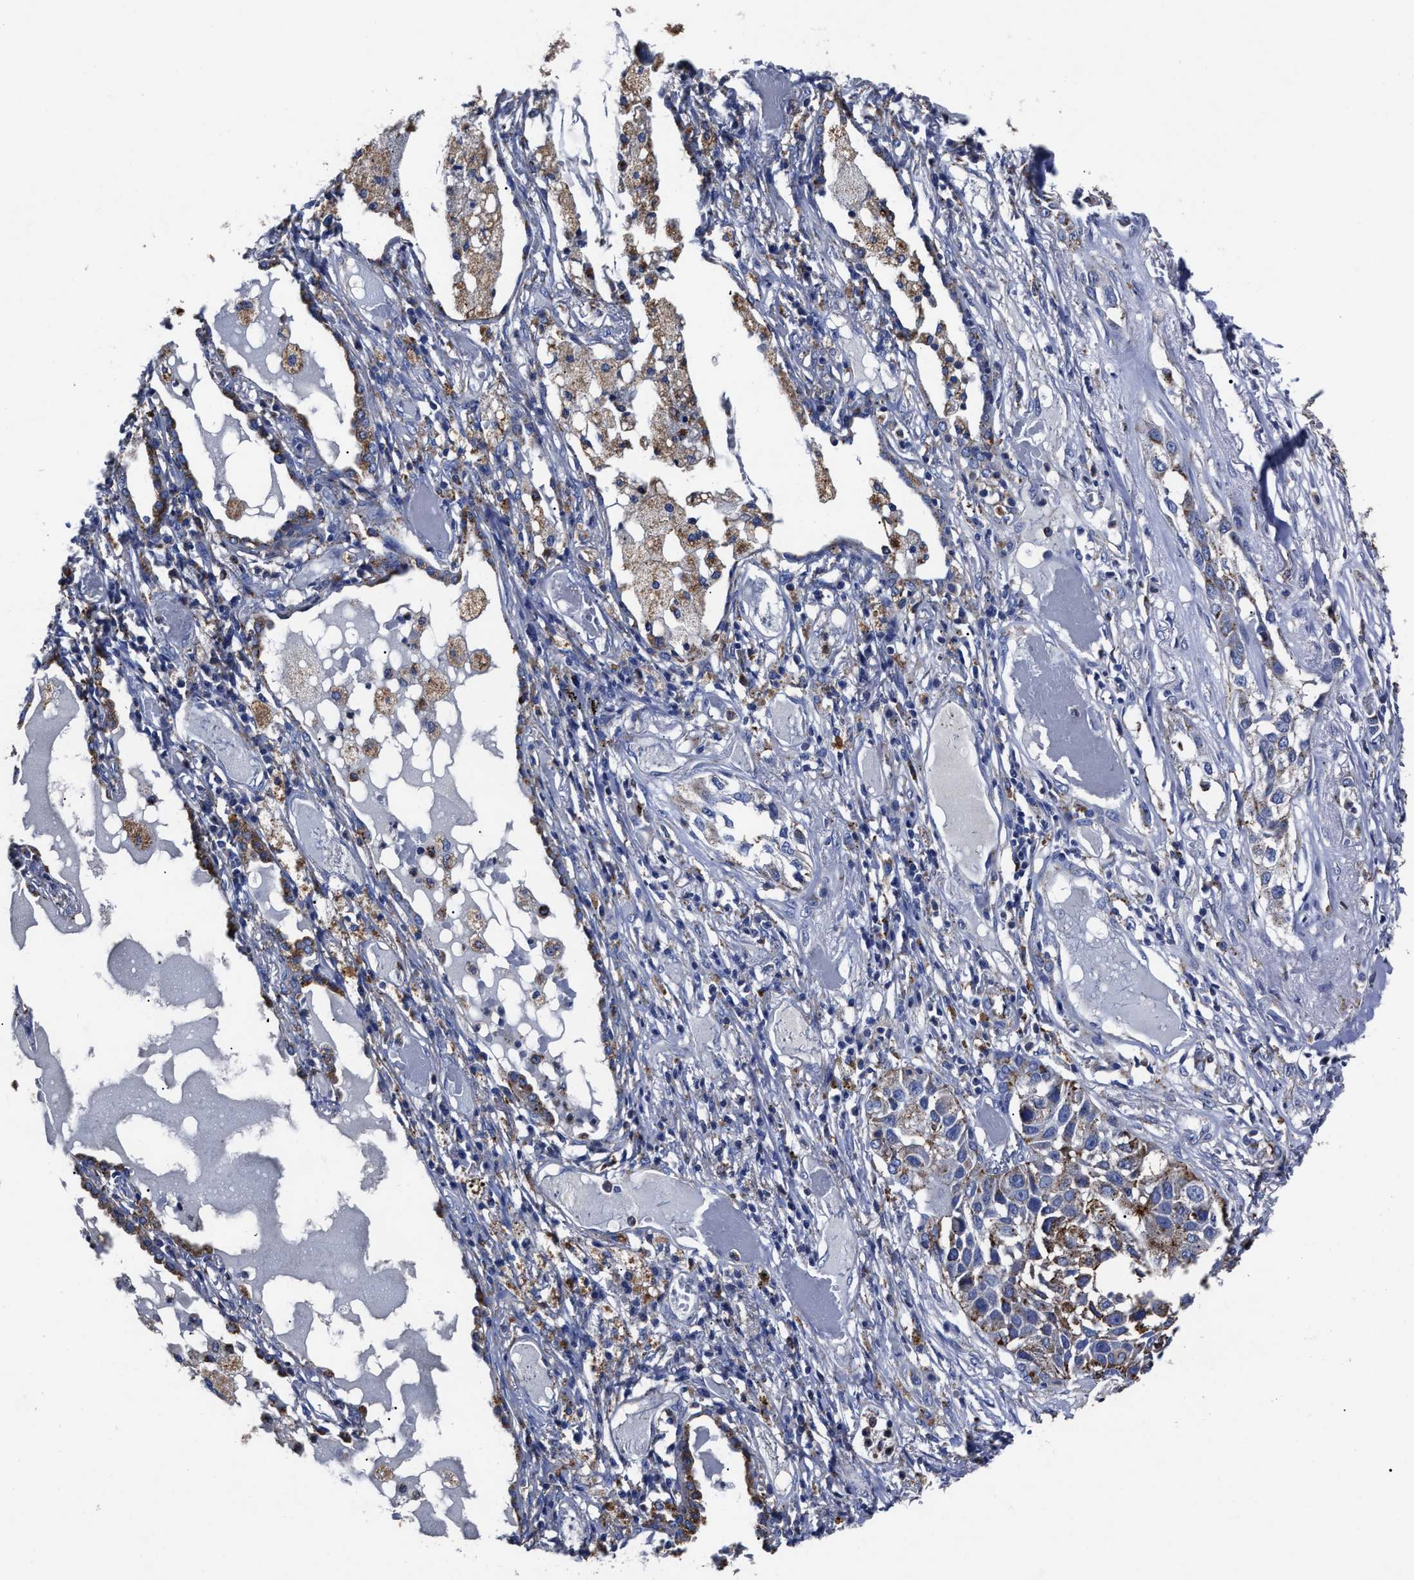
{"staining": {"intensity": "moderate", "quantity": "<25%", "location": "cytoplasmic/membranous"}, "tissue": "lung cancer", "cell_type": "Tumor cells", "image_type": "cancer", "snomed": [{"axis": "morphology", "description": "Squamous cell carcinoma, NOS"}, {"axis": "topography", "description": "Lung"}], "caption": "DAB immunohistochemical staining of human lung cancer (squamous cell carcinoma) demonstrates moderate cytoplasmic/membranous protein positivity in about <25% of tumor cells.", "gene": "LAMTOR4", "patient": {"sex": "male", "age": 71}}